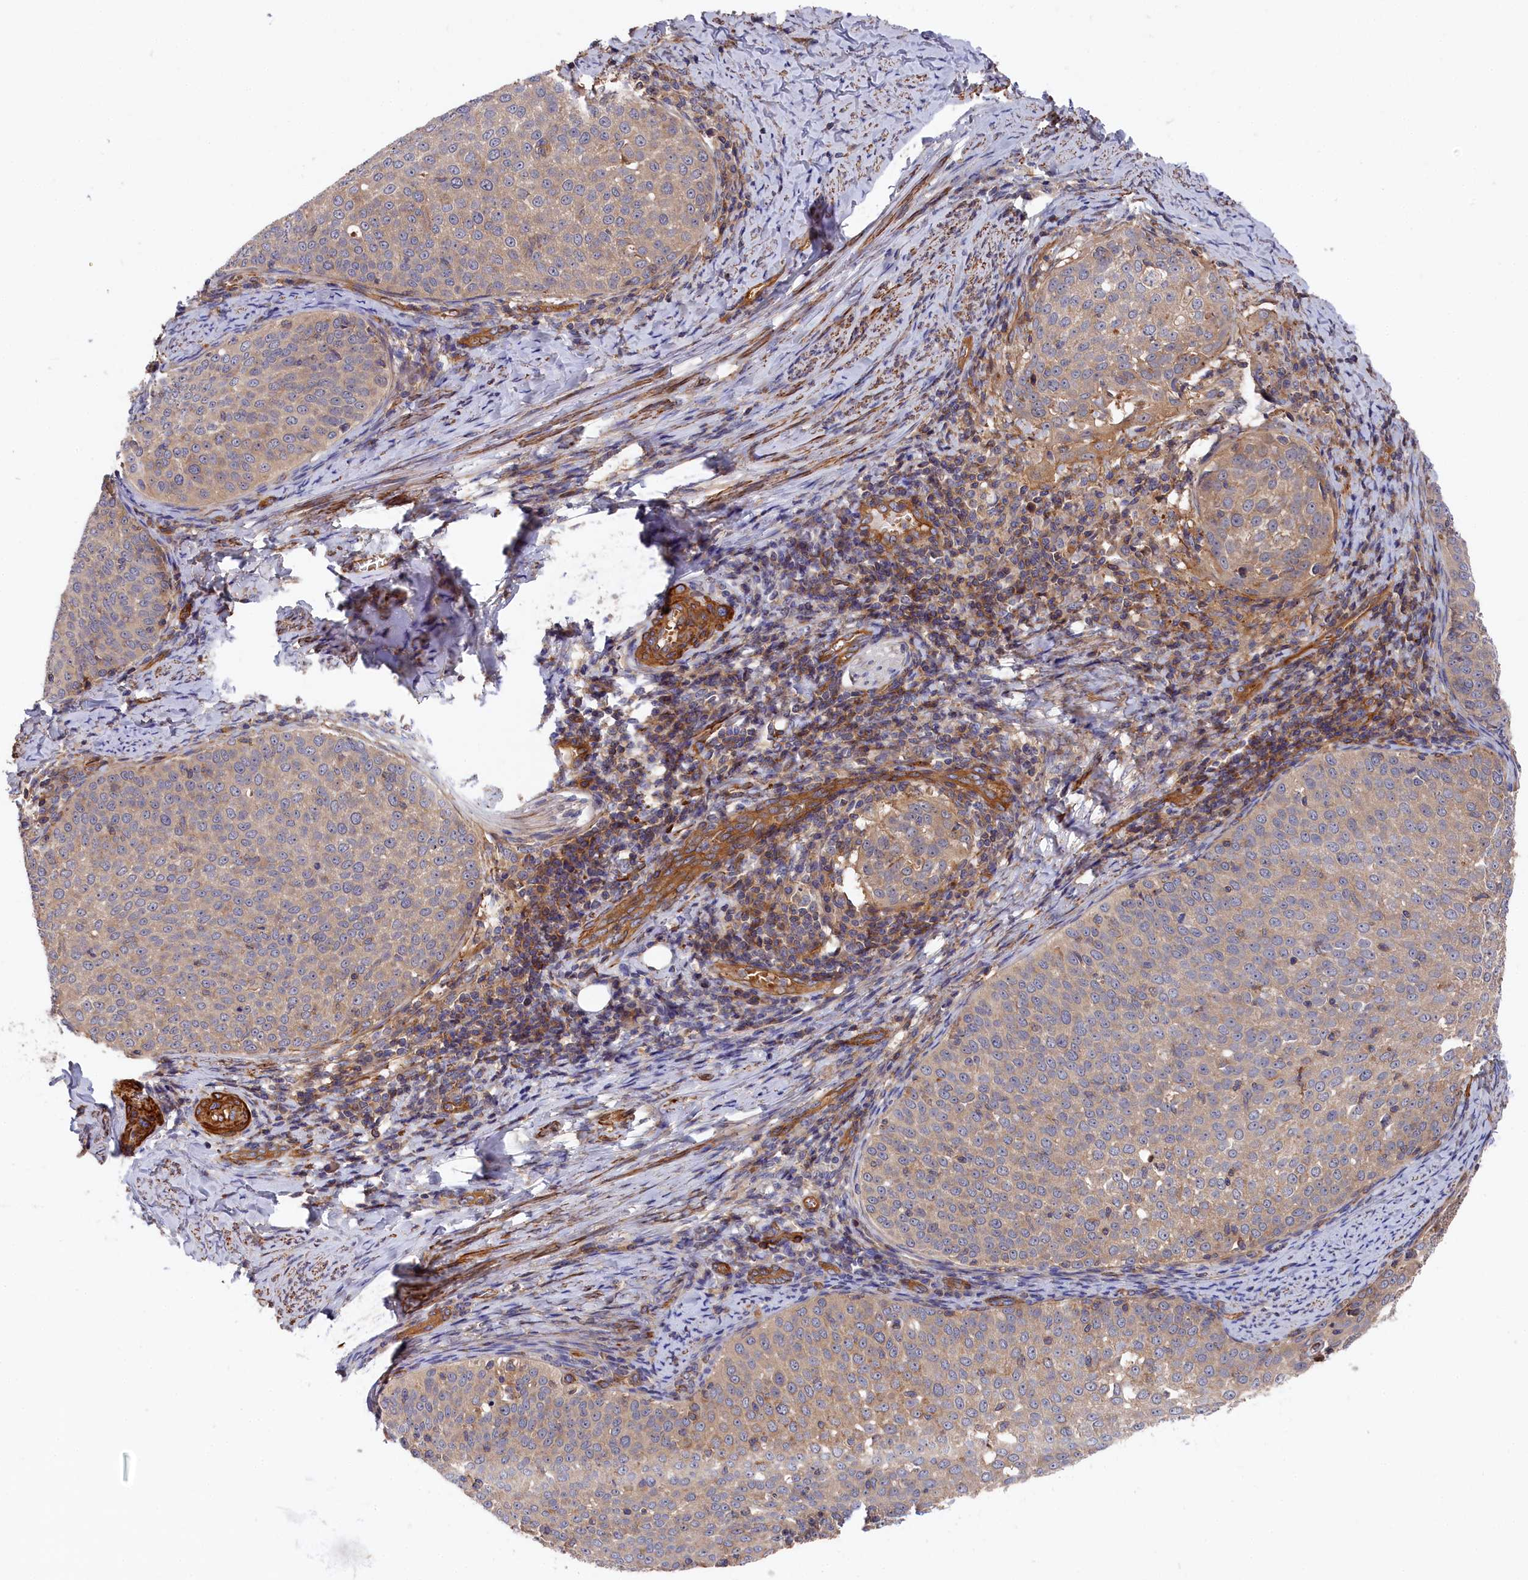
{"staining": {"intensity": "weak", "quantity": "25%-75%", "location": "cytoplasmic/membranous"}, "tissue": "cervical cancer", "cell_type": "Tumor cells", "image_type": "cancer", "snomed": [{"axis": "morphology", "description": "Squamous cell carcinoma, NOS"}, {"axis": "topography", "description": "Cervix"}], "caption": "Weak cytoplasmic/membranous protein positivity is identified in about 25%-75% of tumor cells in cervical squamous cell carcinoma.", "gene": "LDHD", "patient": {"sex": "female", "age": 57}}